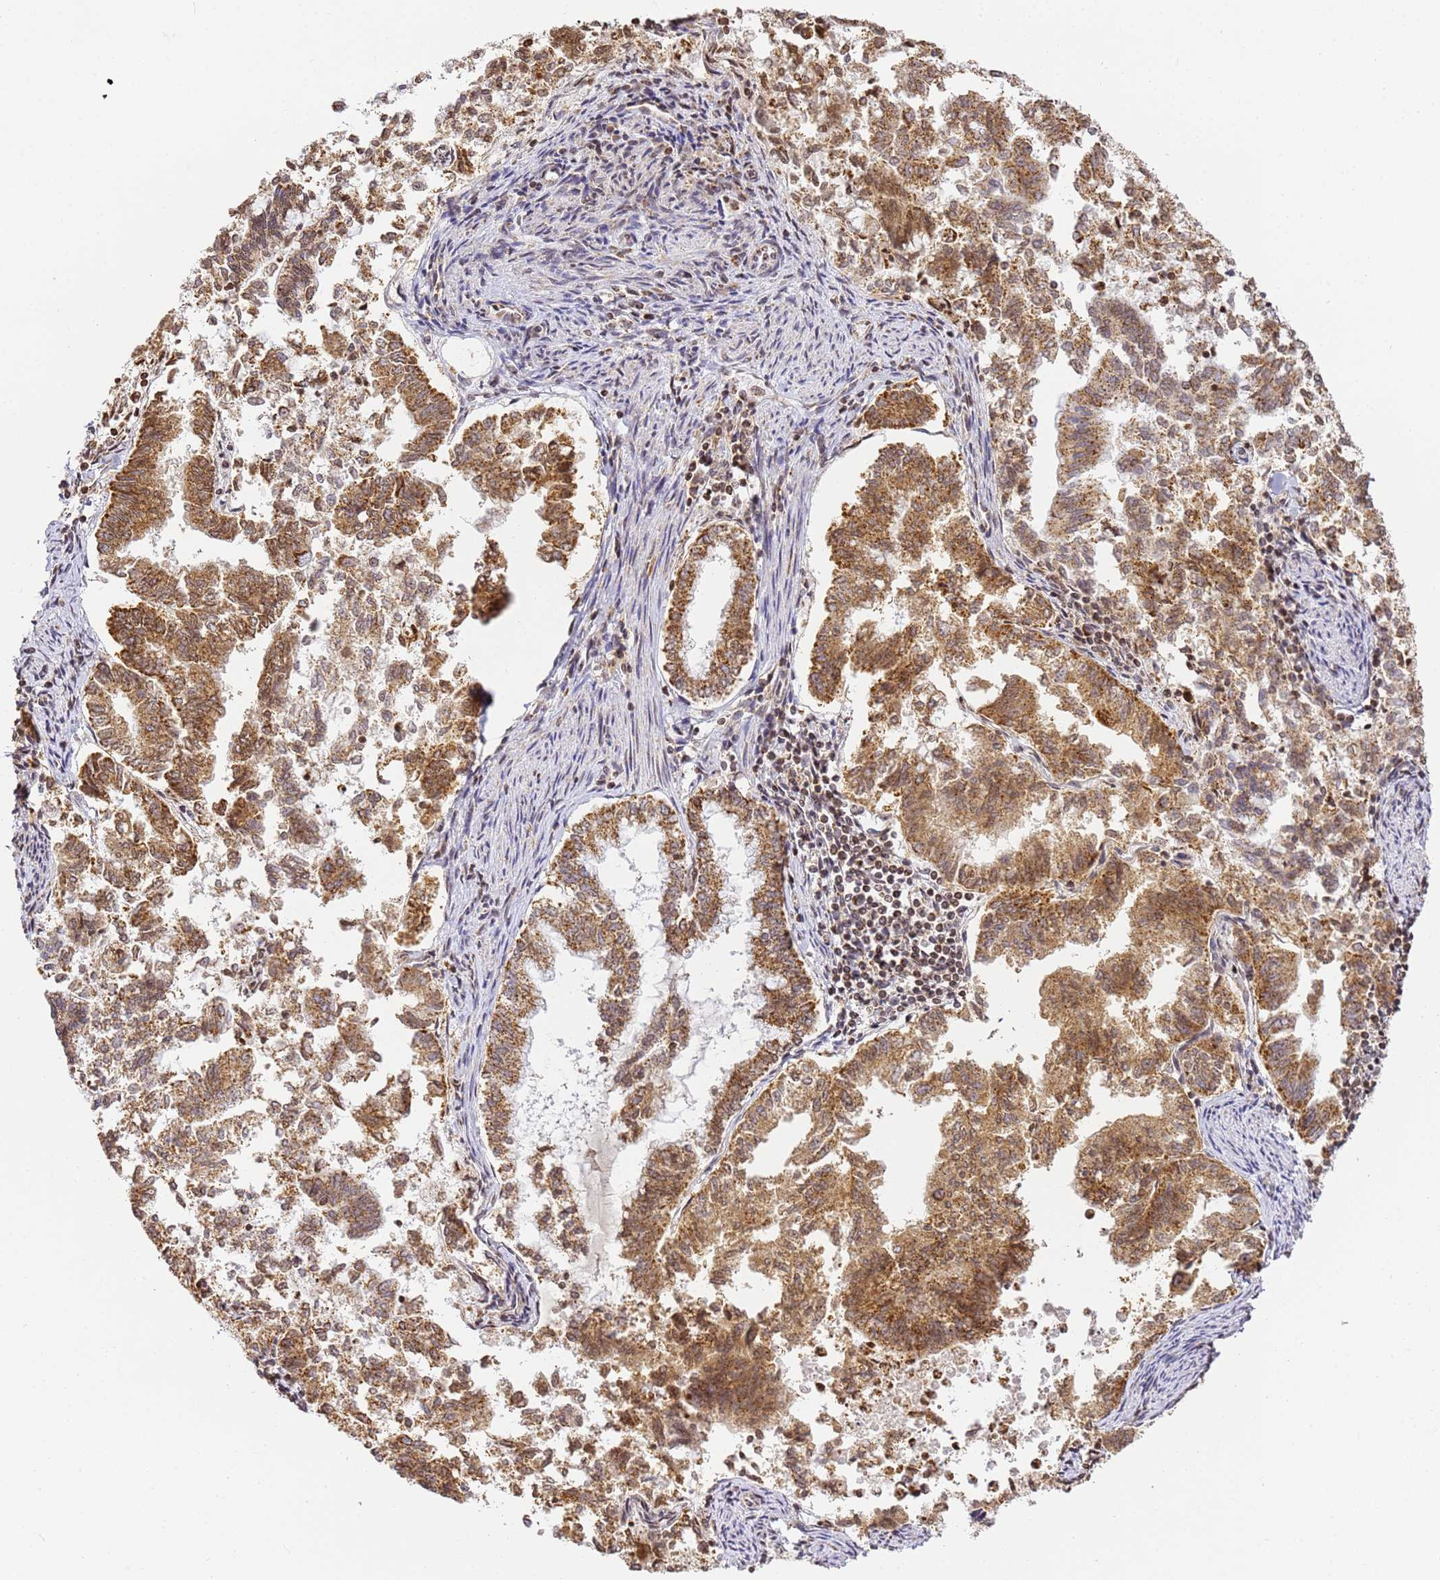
{"staining": {"intensity": "moderate", "quantity": ">75%", "location": "cytoplasmic/membranous"}, "tissue": "endometrial cancer", "cell_type": "Tumor cells", "image_type": "cancer", "snomed": [{"axis": "morphology", "description": "Adenocarcinoma, NOS"}, {"axis": "topography", "description": "Endometrium"}], "caption": "High-magnification brightfield microscopy of endometrial adenocarcinoma stained with DAB (brown) and counterstained with hematoxylin (blue). tumor cells exhibit moderate cytoplasmic/membranous expression is seen in about>75% of cells.", "gene": "HSPE1", "patient": {"sex": "female", "age": 79}}